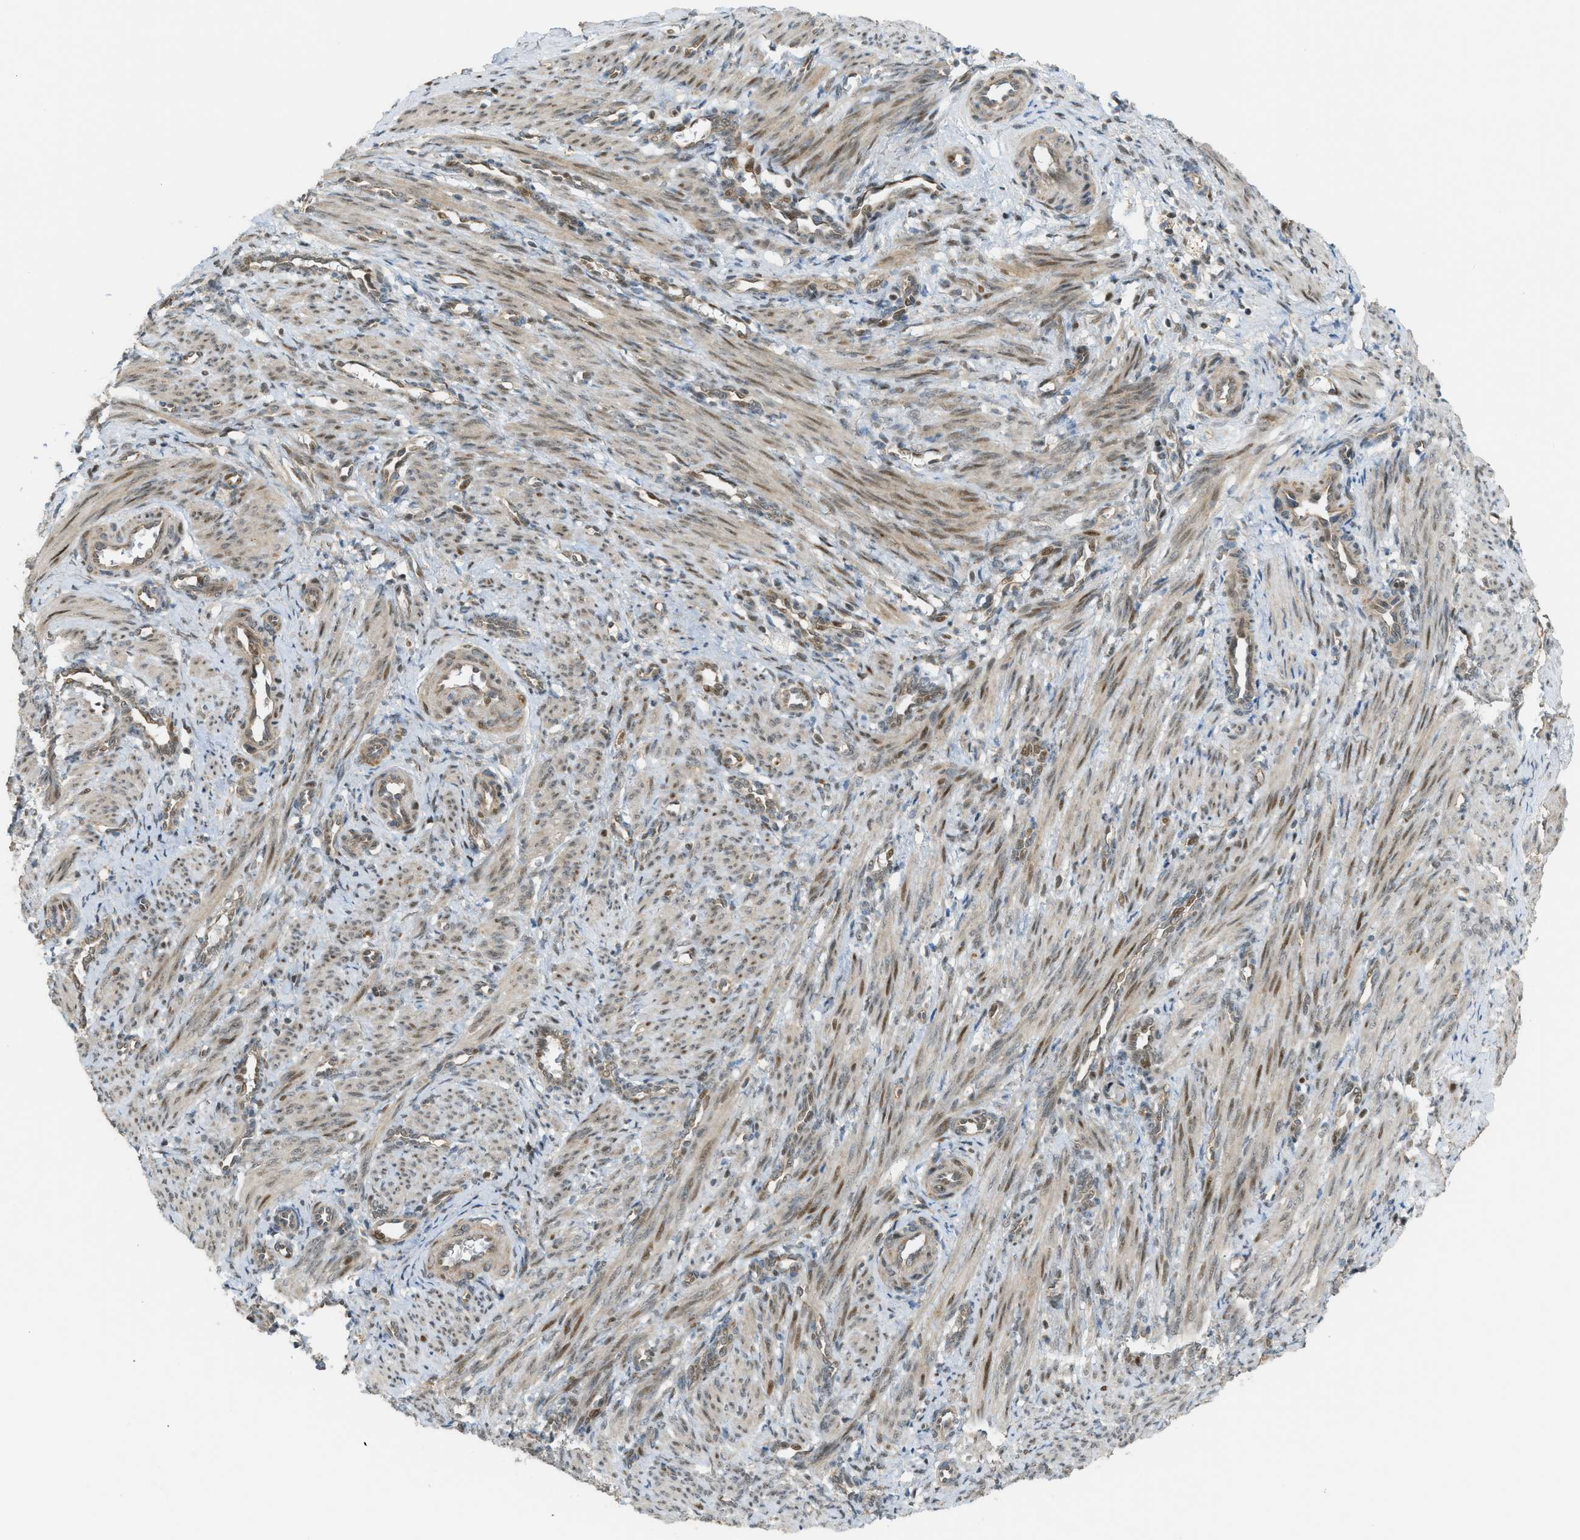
{"staining": {"intensity": "moderate", "quantity": ">75%", "location": "cytoplasmic/membranous,nuclear"}, "tissue": "smooth muscle", "cell_type": "Smooth muscle cells", "image_type": "normal", "snomed": [{"axis": "morphology", "description": "Normal tissue, NOS"}, {"axis": "topography", "description": "Endometrium"}], "caption": "Immunohistochemistry (IHC) (DAB (3,3'-diaminobenzidine)) staining of unremarkable smooth muscle reveals moderate cytoplasmic/membranous,nuclear protein positivity in approximately >75% of smooth muscle cells. Nuclei are stained in blue.", "gene": "CCDC186", "patient": {"sex": "female", "age": 33}}